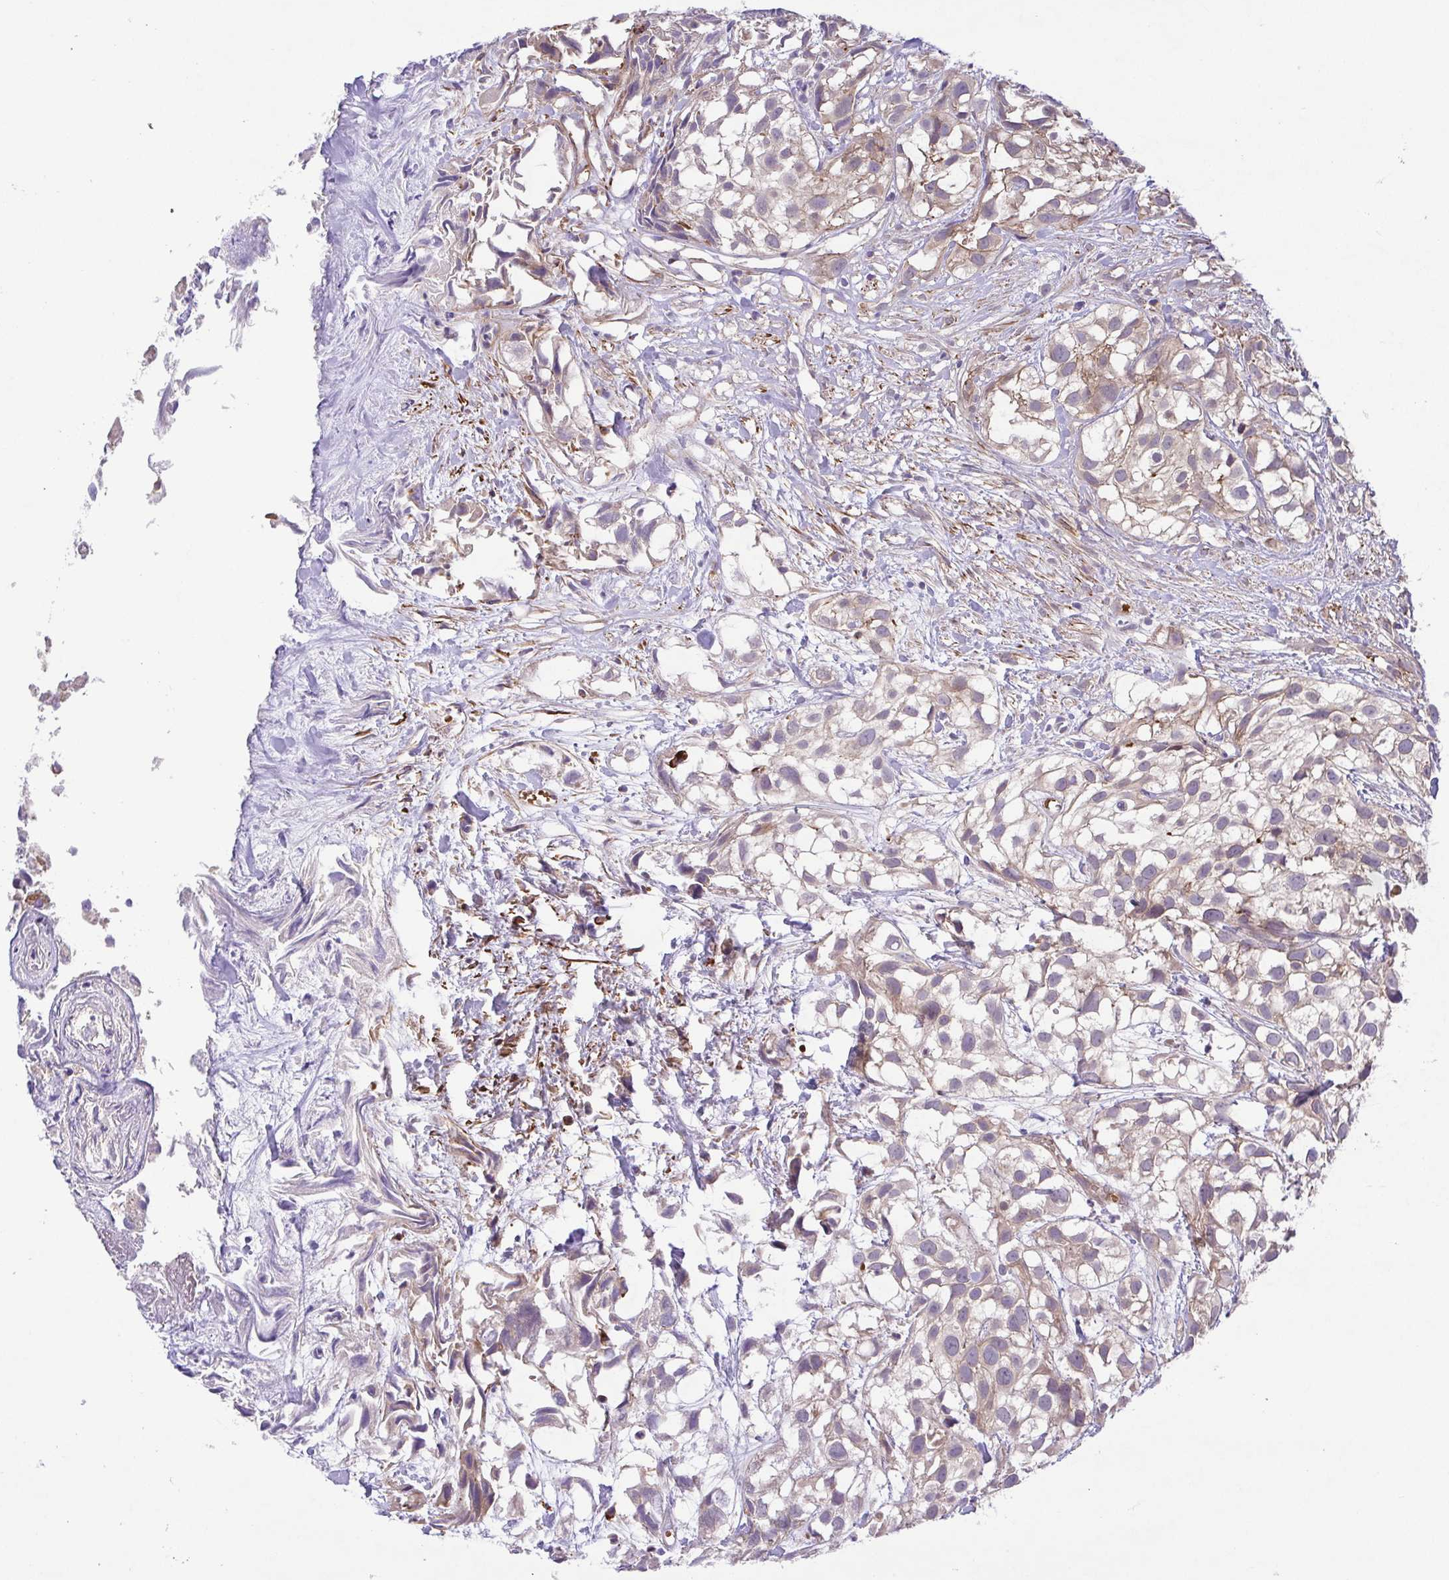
{"staining": {"intensity": "weak", "quantity": "<25%", "location": "cytoplasmic/membranous"}, "tissue": "urothelial cancer", "cell_type": "Tumor cells", "image_type": "cancer", "snomed": [{"axis": "morphology", "description": "Urothelial carcinoma, High grade"}, {"axis": "topography", "description": "Urinary bladder"}], "caption": "IHC of high-grade urothelial carcinoma exhibits no positivity in tumor cells.", "gene": "IDE", "patient": {"sex": "male", "age": 56}}